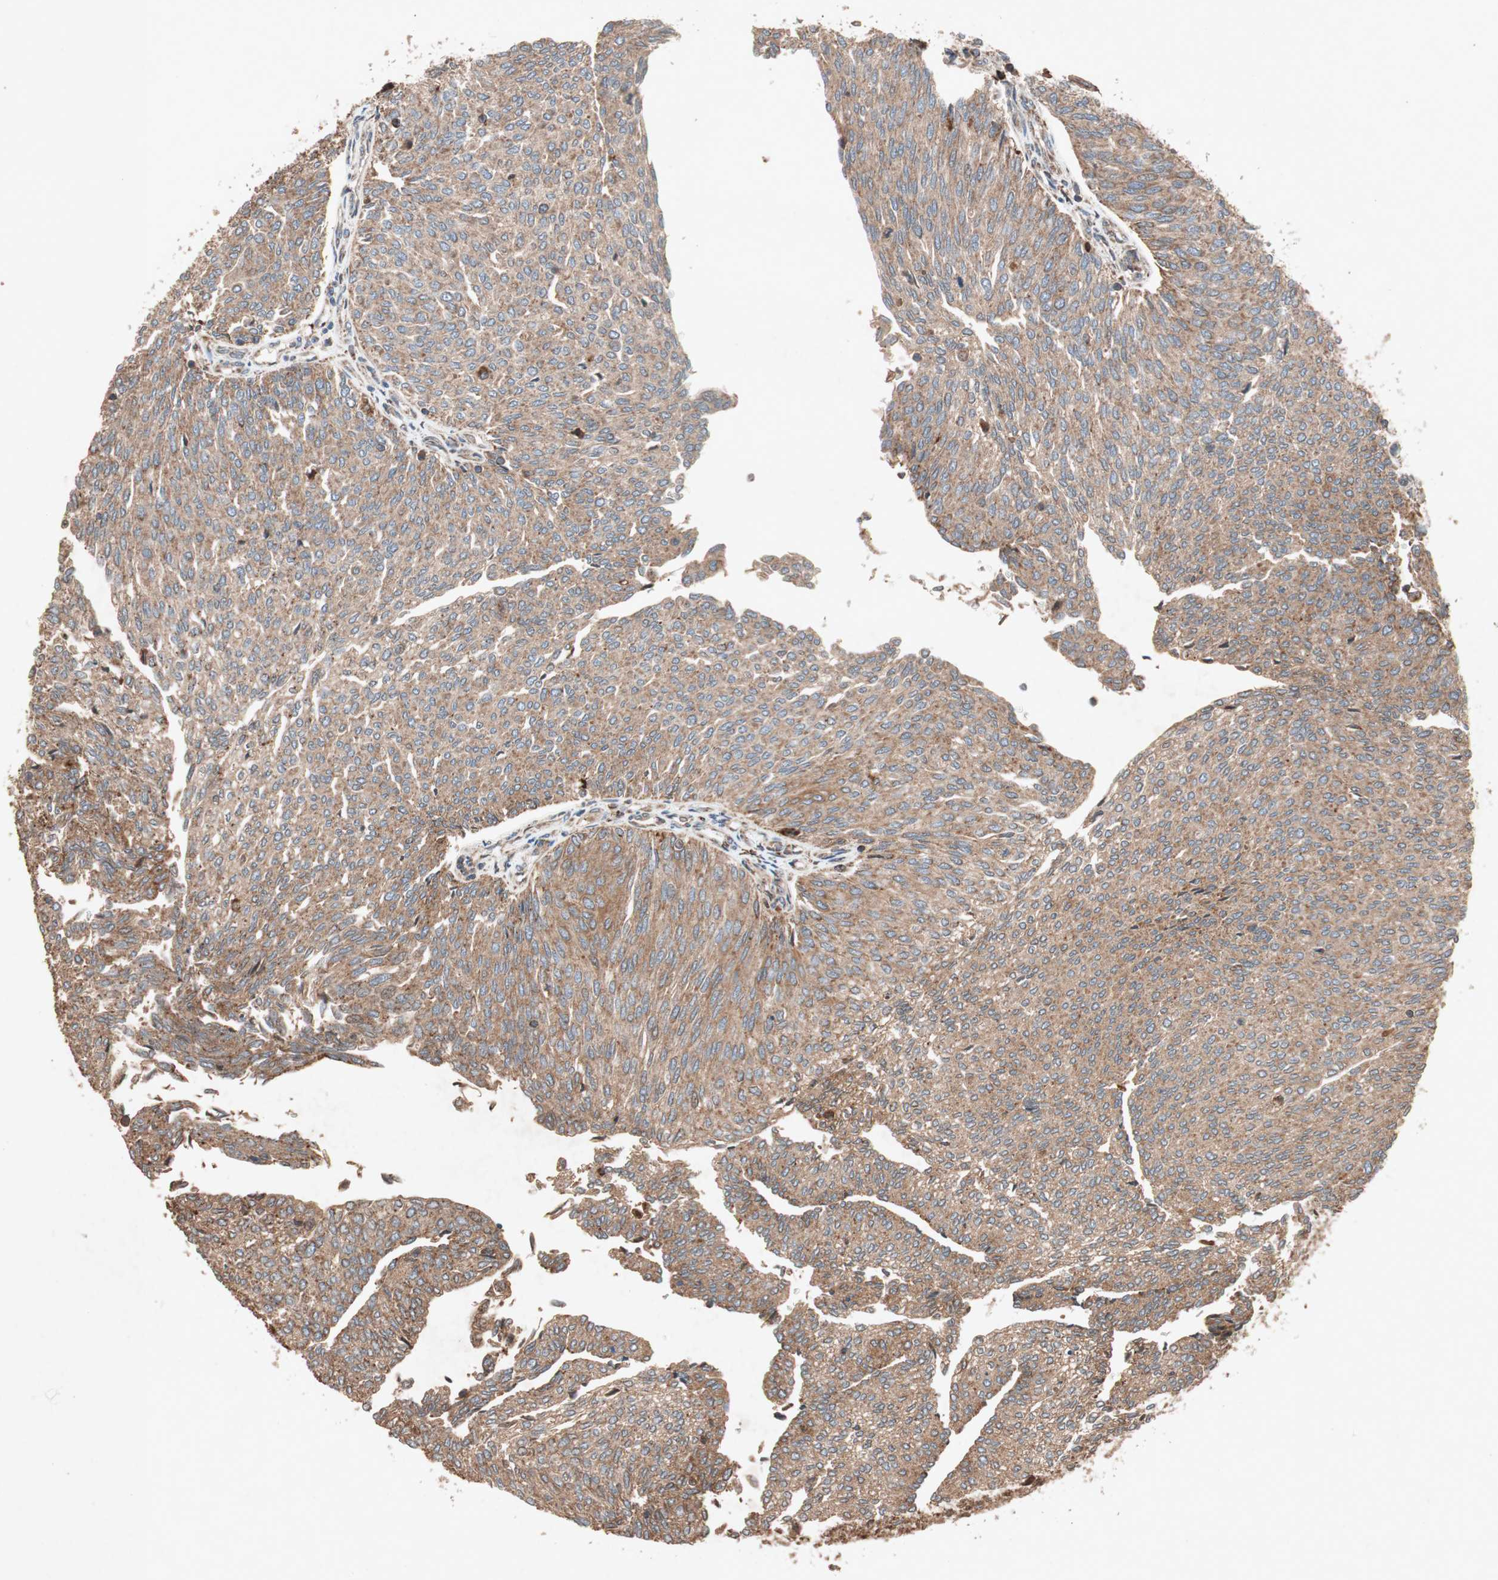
{"staining": {"intensity": "moderate", "quantity": ">75%", "location": "cytoplasmic/membranous"}, "tissue": "urothelial cancer", "cell_type": "Tumor cells", "image_type": "cancer", "snomed": [{"axis": "morphology", "description": "Urothelial carcinoma, Low grade"}, {"axis": "topography", "description": "Urinary bladder"}], "caption": "The histopathology image reveals staining of urothelial cancer, revealing moderate cytoplasmic/membranous protein staining (brown color) within tumor cells.", "gene": "RAB1A", "patient": {"sex": "female", "age": 79}}